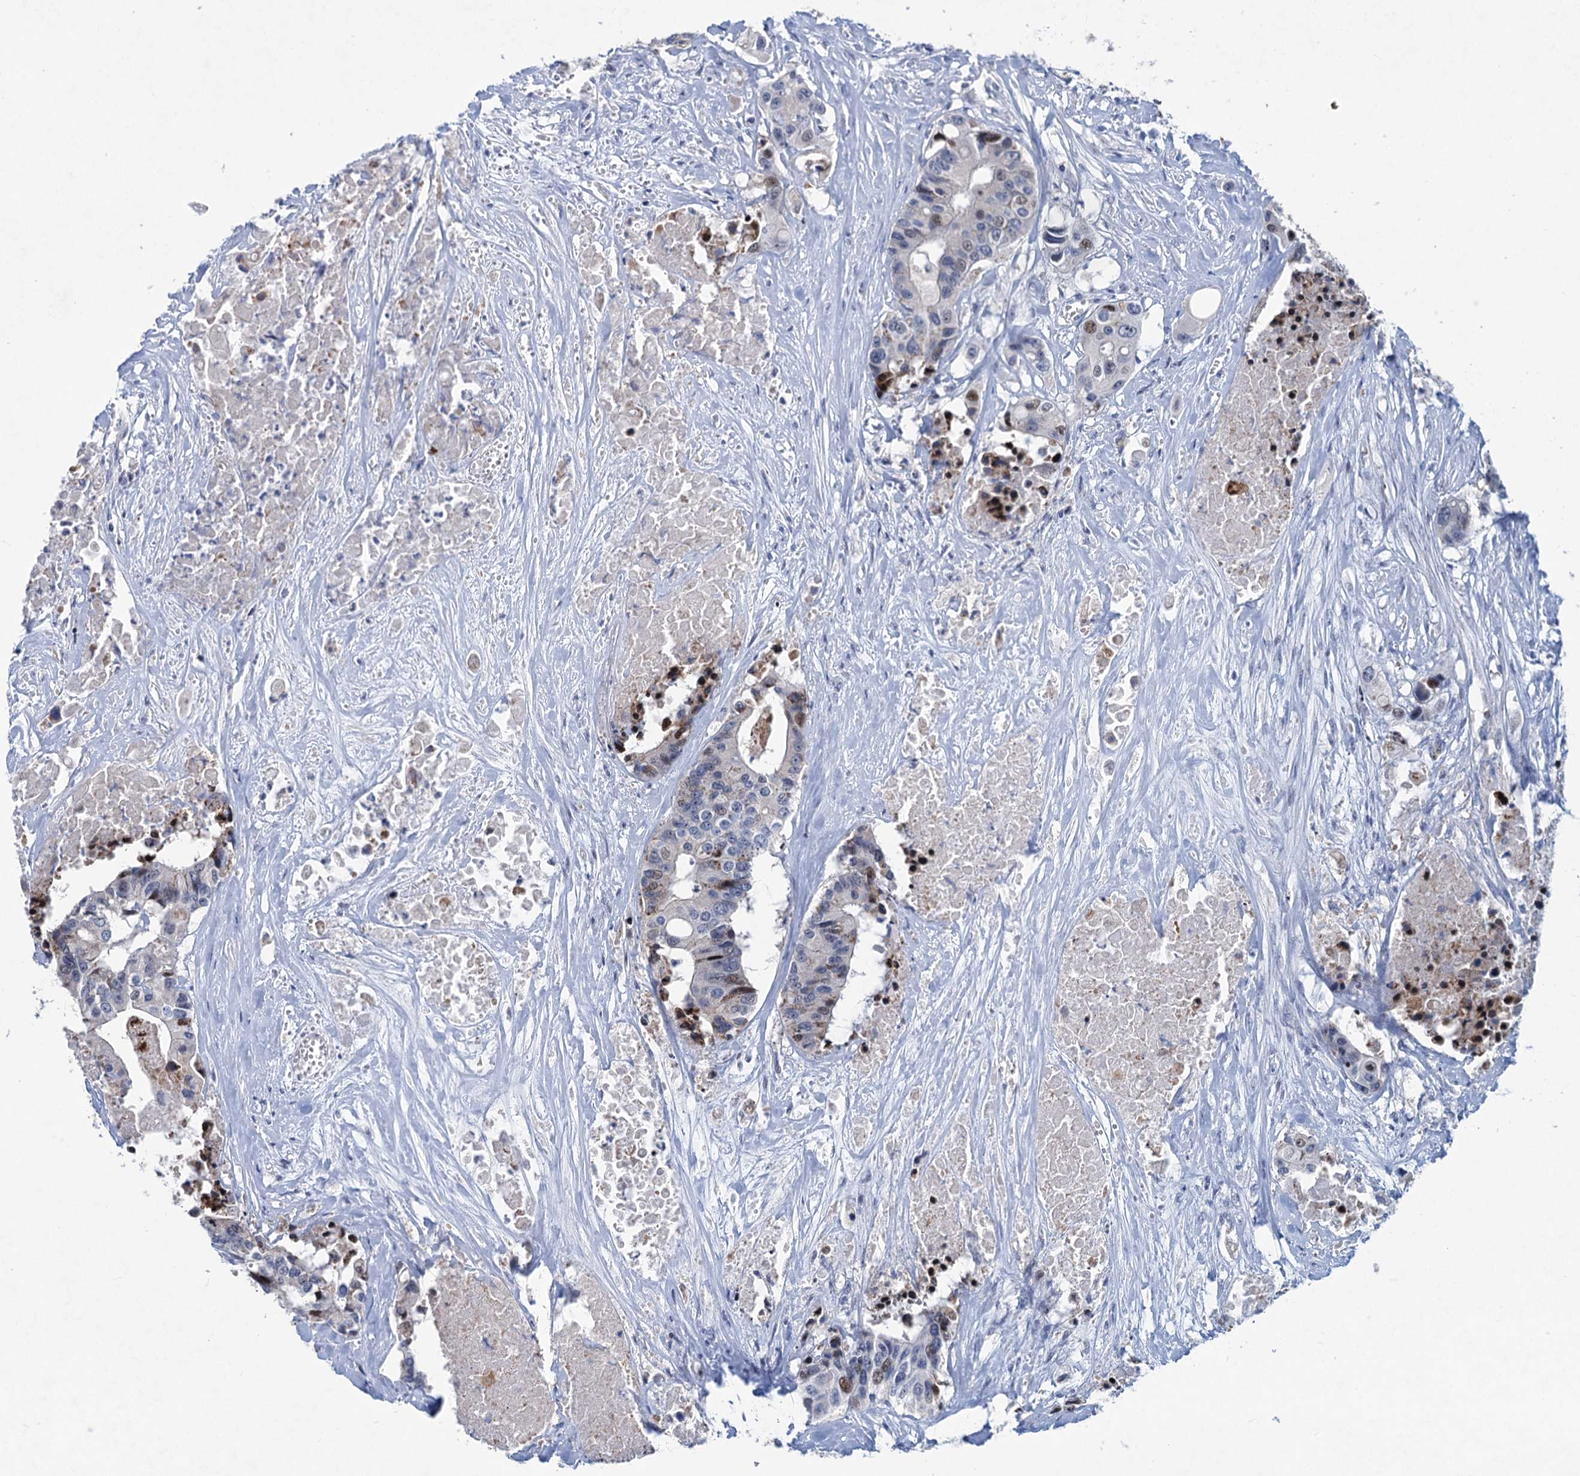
{"staining": {"intensity": "moderate", "quantity": "<25%", "location": "nuclear"}, "tissue": "colorectal cancer", "cell_type": "Tumor cells", "image_type": "cancer", "snomed": [{"axis": "morphology", "description": "Adenocarcinoma, NOS"}, {"axis": "topography", "description": "Colon"}], "caption": "DAB immunohistochemical staining of colorectal cancer (adenocarcinoma) shows moderate nuclear protein expression in about <25% of tumor cells.", "gene": "ESYT3", "patient": {"sex": "male", "age": 77}}